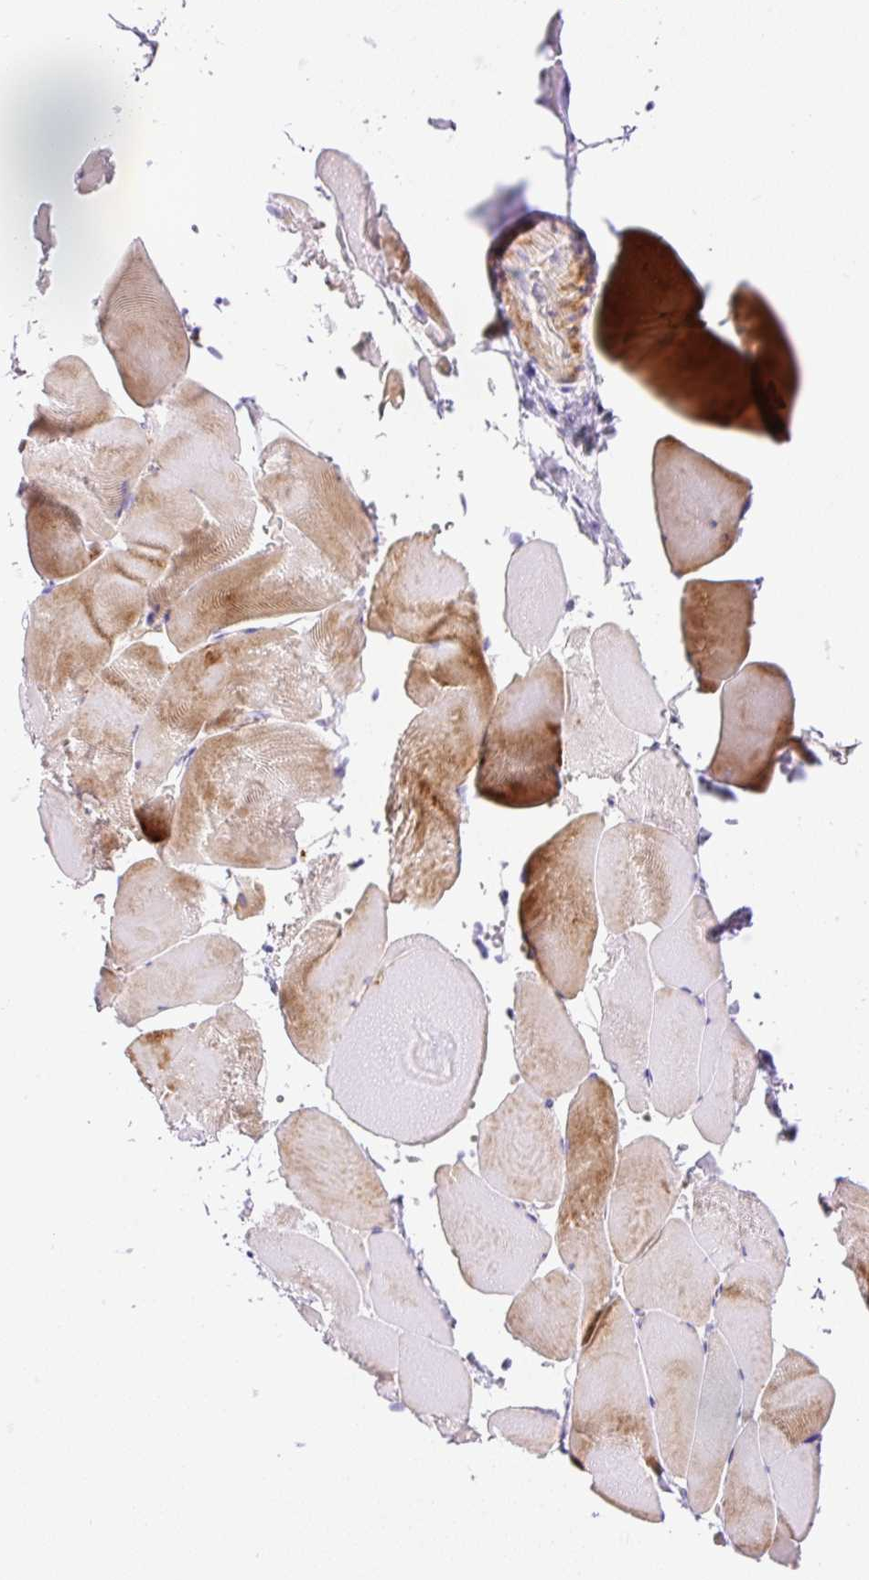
{"staining": {"intensity": "moderate", "quantity": "25%-75%", "location": "cytoplasmic/membranous"}, "tissue": "skeletal muscle", "cell_type": "Myocytes", "image_type": "normal", "snomed": [{"axis": "morphology", "description": "Normal tissue, NOS"}, {"axis": "topography", "description": "Skeletal muscle"}], "caption": "This is a micrograph of immunohistochemistry staining of unremarkable skeletal muscle, which shows moderate positivity in the cytoplasmic/membranous of myocytes.", "gene": "LHFPL5", "patient": {"sex": "female", "age": 64}}